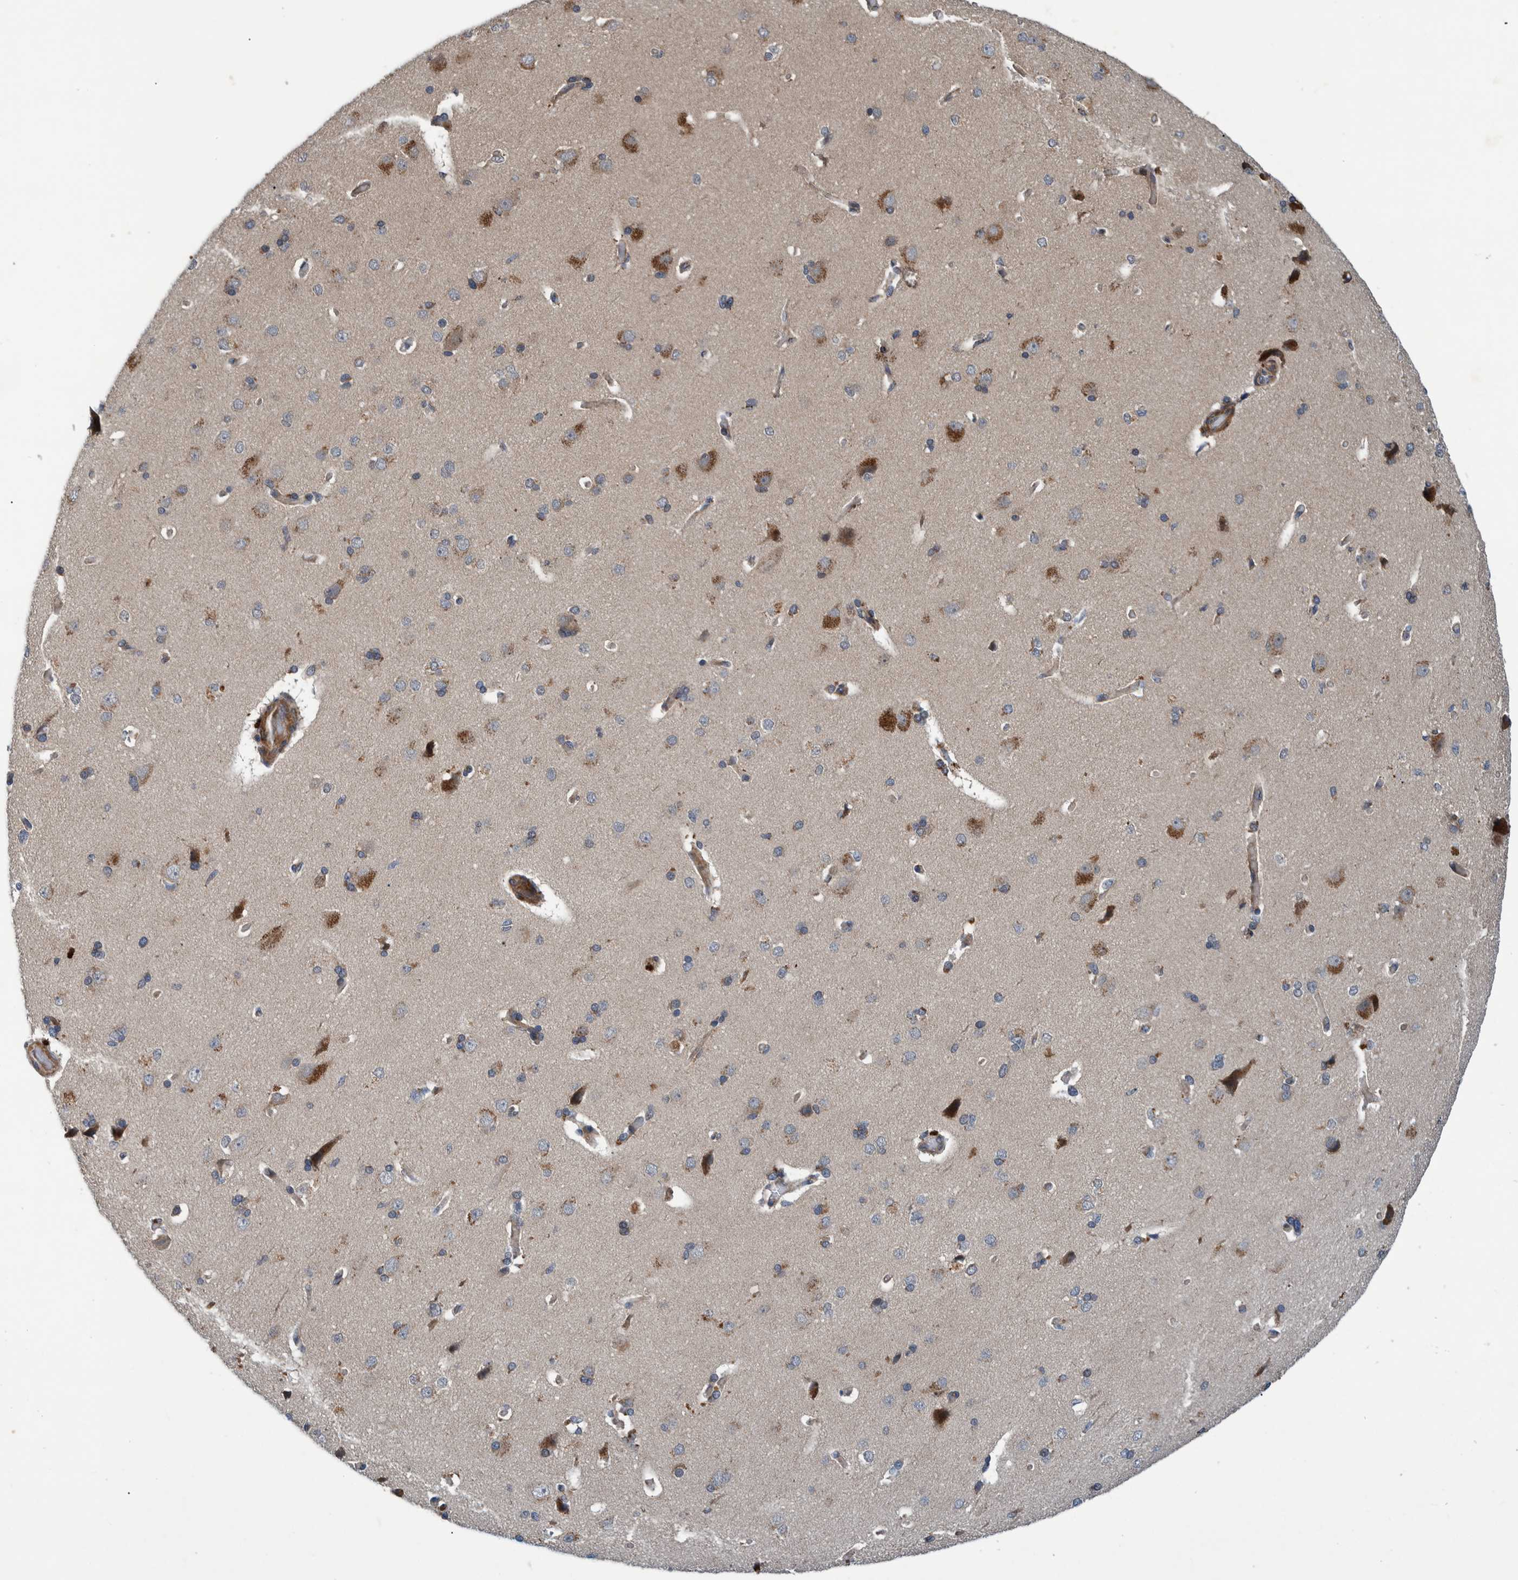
{"staining": {"intensity": "negative", "quantity": "none", "location": "none"}, "tissue": "cerebral cortex", "cell_type": "Endothelial cells", "image_type": "normal", "snomed": [{"axis": "morphology", "description": "Normal tissue, NOS"}, {"axis": "topography", "description": "Cerebral cortex"}], "caption": "Cerebral cortex stained for a protein using immunohistochemistry (IHC) shows no positivity endothelial cells.", "gene": "ITIH3", "patient": {"sex": "male", "age": 62}}